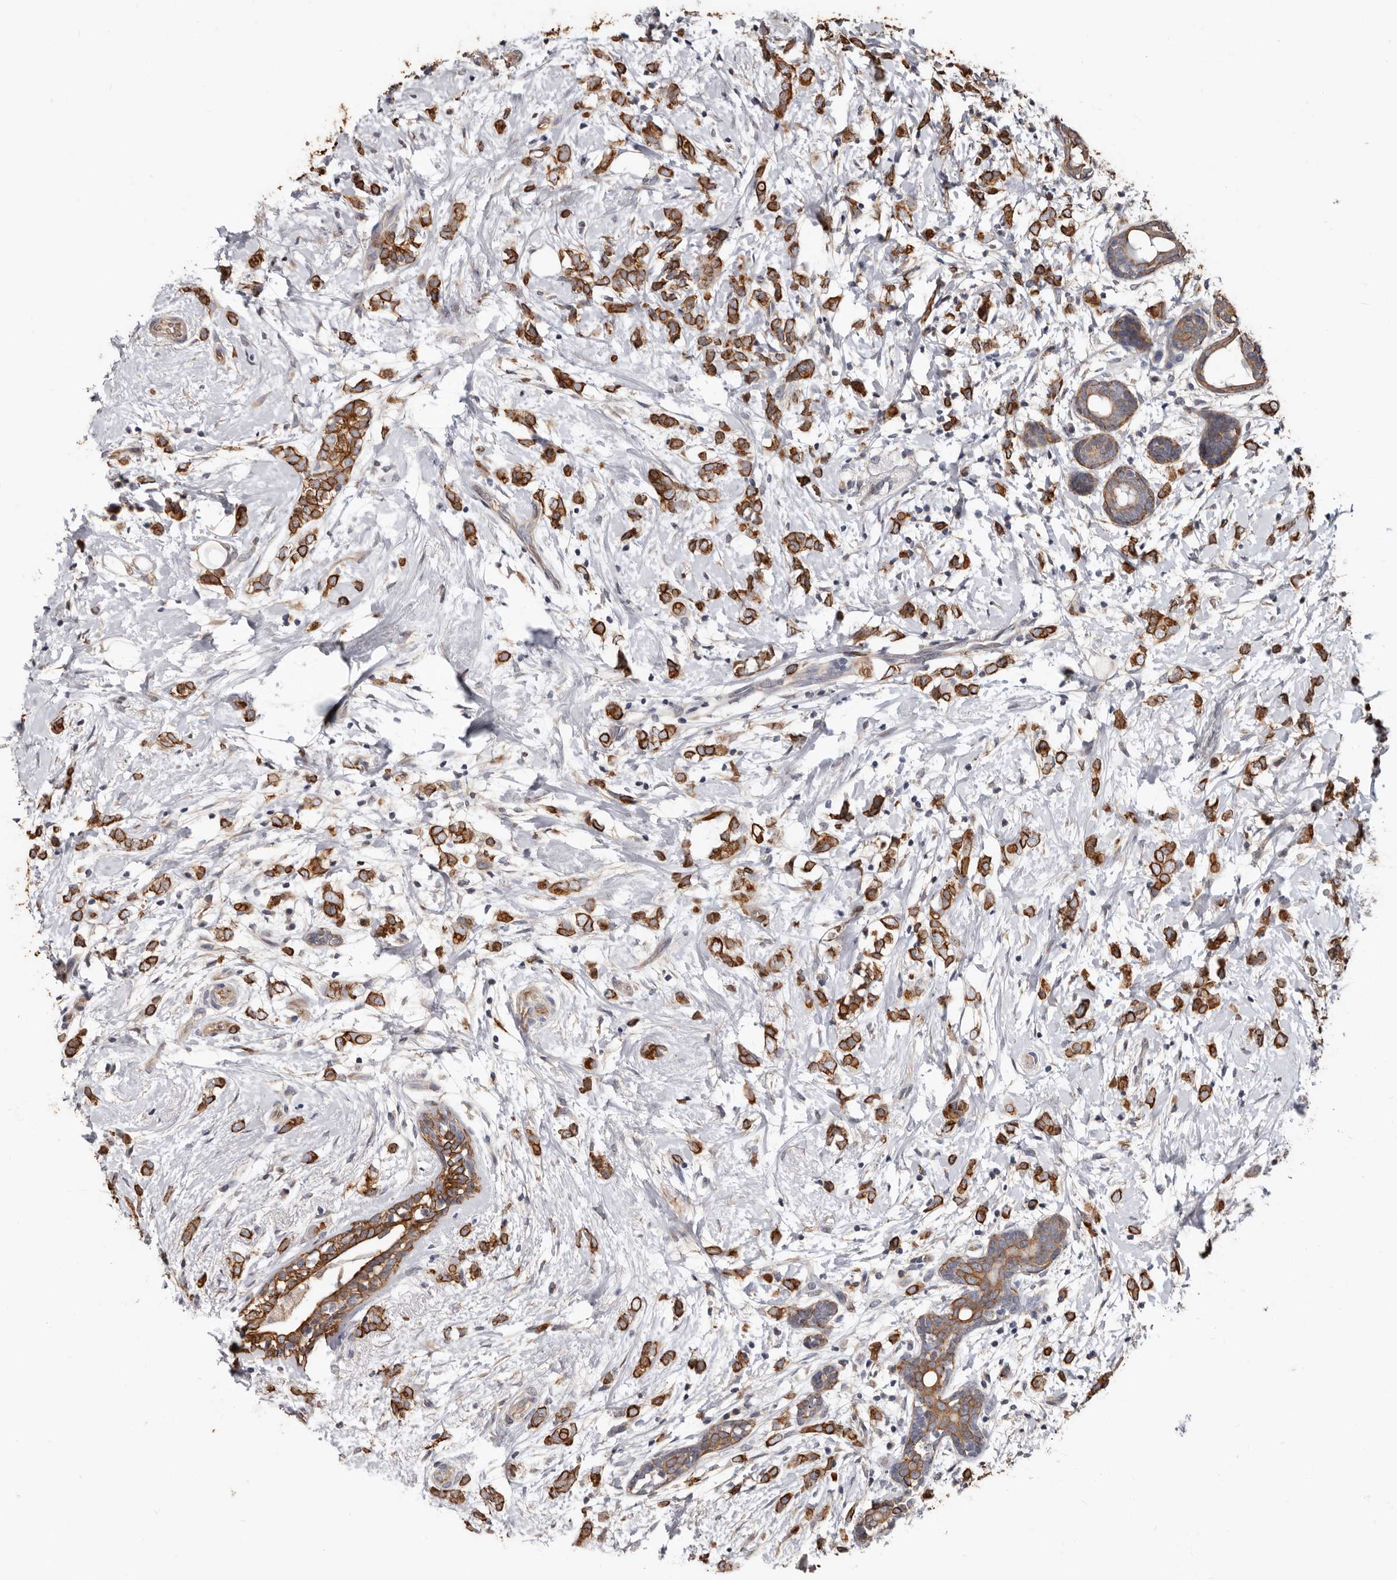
{"staining": {"intensity": "strong", "quantity": ">75%", "location": "cytoplasmic/membranous"}, "tissue": "breast cancer", "cell_type": "Tumor cells", "image_type": "cancer", "snomed": [{"axis": "morphology", "description": "Normal tissue, NOS"}, {"axis": "morphology", "description": "Lobular carcinoma"}, {"axis": "topography", "description": "Breast"}], "caption": "Immunohistochemistry (IHC) histopathology image of lobular carcinoma (breast) stained for a protein (brown), which displays high levels of strong cytoplasmic/membranous staining in approximately >75% of tumor cells.", "gene": "MRPL18", "patient": {"sex": "female", "age": 47}}